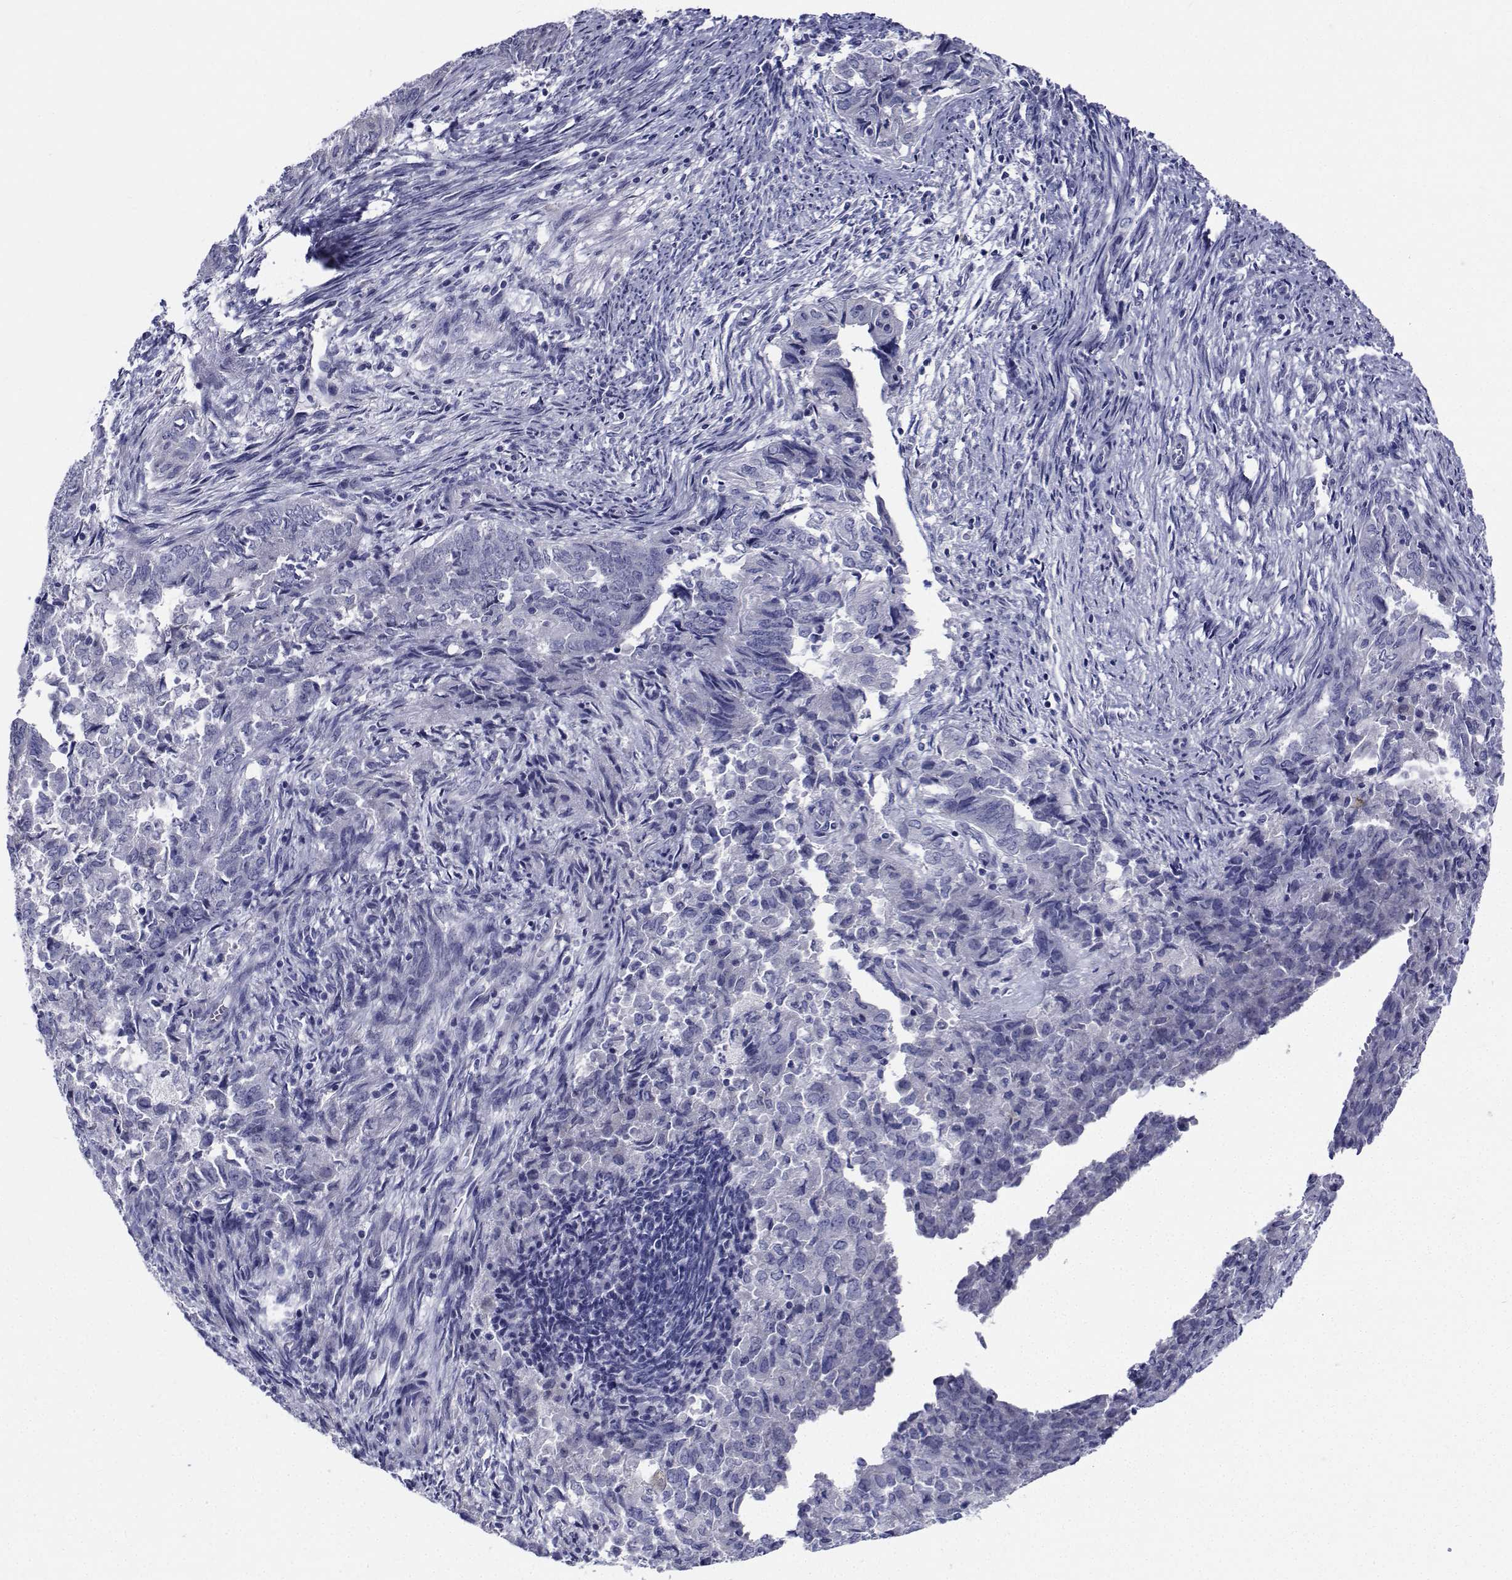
{"staining": {"intensity": "negative", "quantity": "none", "location": "none"}, "tissue": "endometrial cancer", "cell_type": "Tumor cells", "image_type": "cancer", "snomed": [{"axis": "morphology", "description": "Adenocarcinoma, NOS"}, {"axis": "topography", "description": "Endometrium"}], "caption": "Immunohistochemistry image of human endometrial cancer stained for a protein (brown), which demonstrates no staining in tumor cells.", "gene": "CDHR3", "patient": {"sex": "female", "age": 72}}